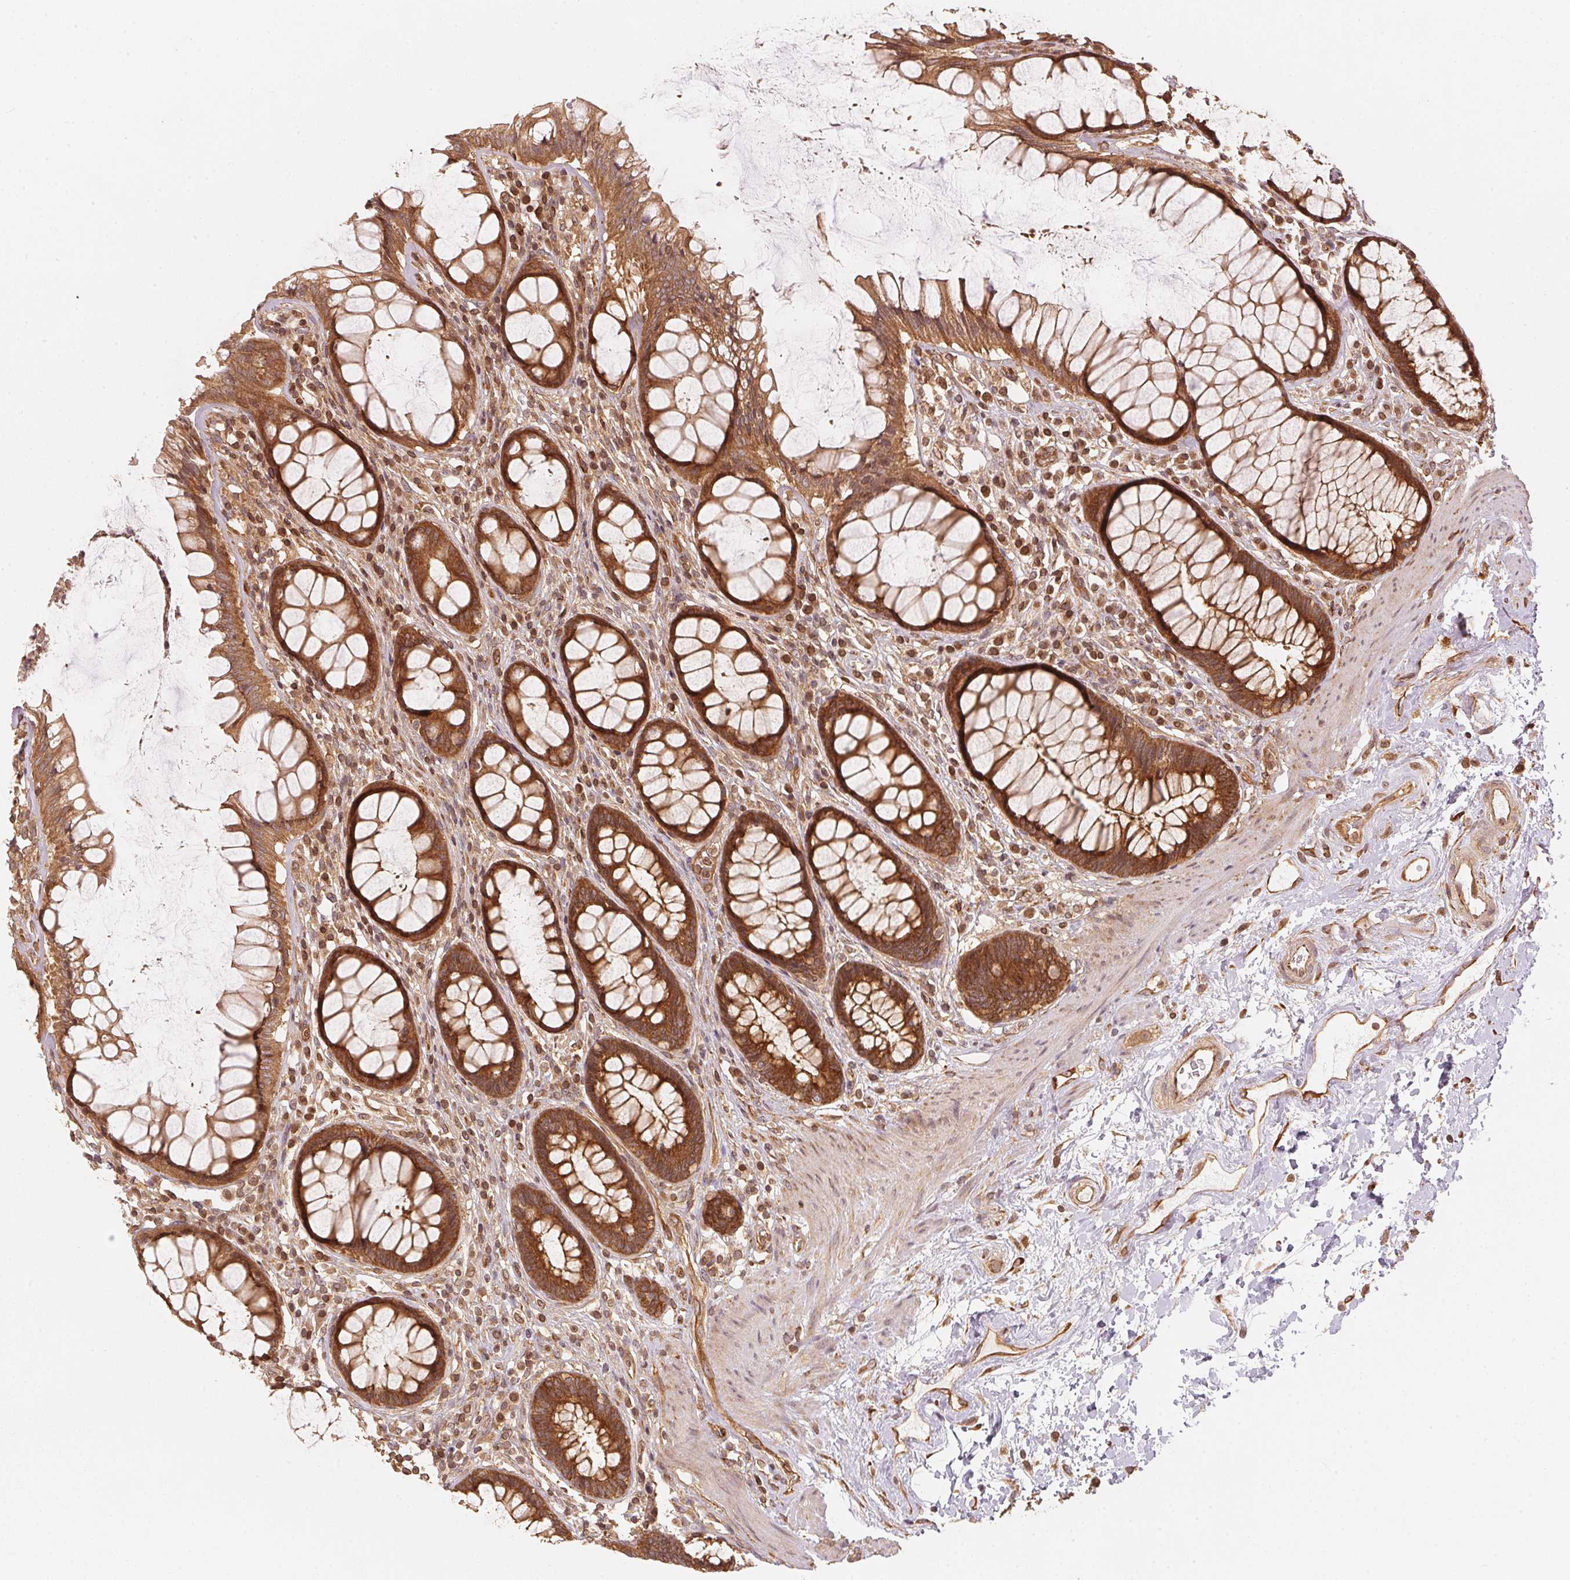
{"staining": {"intensity": "strong", "quantity": ">75%", "location": "cytoplasmic/membranous"}, "tissue": "rectum", "cell_type": "Glandular cells", "image_type": "normal", "snomed": [{"axis": "morphology", "description": "Normal tissue, NOS"}, {"axis": "topography", "description": "Rectum"}], "caption": "High-power microscopy captured an immunohistochemistry histopathology image of normal rectum, revealing strong cytoplasmic/membranous staining in about >75% of glandular cells.", "gene": "STRN4", "patient": {"sex": "male", "age": 72}}